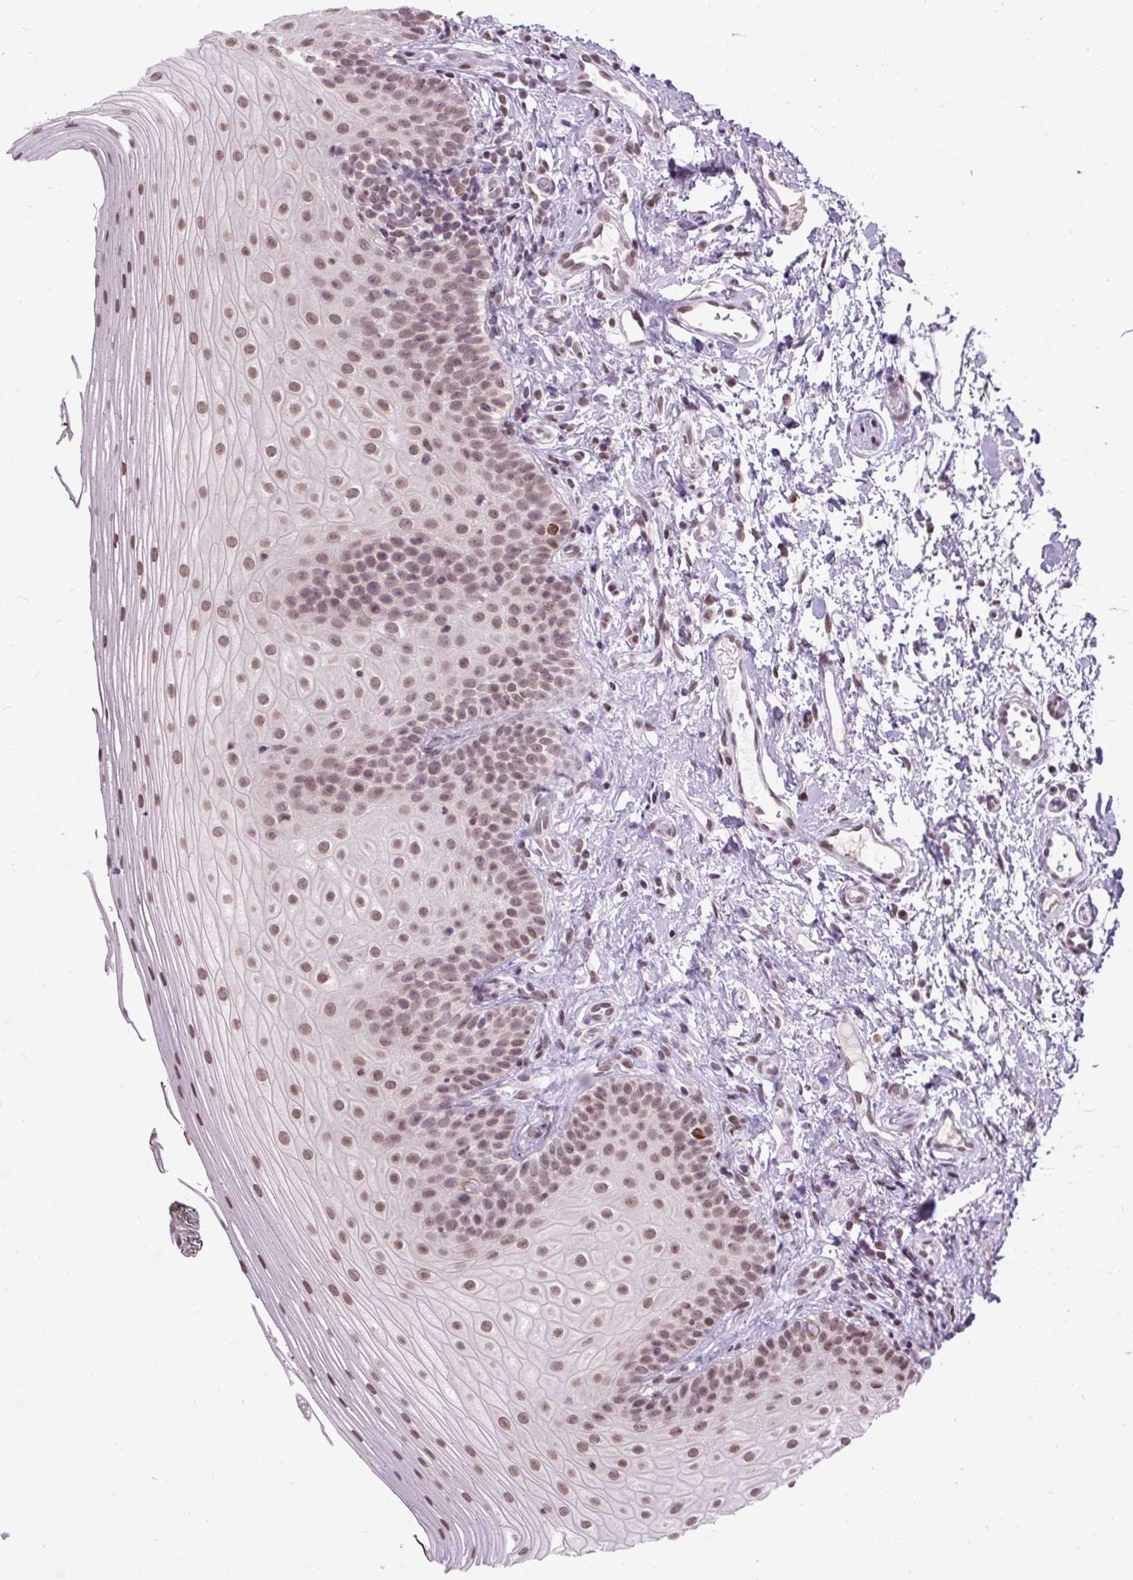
{"staining": {"intensity": "moderate", "quantity": ">75%", "location": "nuclear"}, "tissue": "oral mucosa", "cell_type": "Squamous epithelial cells", "image_type": "normal", "snomed": [{"axis": "morphology", "description": "Normal tissue, NOS"}, {"axis": "topography", "description": "Oral tissue"}], "caption": "High-magnification brightfield microscopy of unremarkable oral mucosa stained with DAB (3,3'-diaminobenzidine) (brown) and counterstained with hematoxylin (blue). squamous epithelial cells exhibit moderate nuclear positivity is present in approximately>75% of cells.", "gene": "ZNF672", "patient": {"sex": "male", "age": 75}}